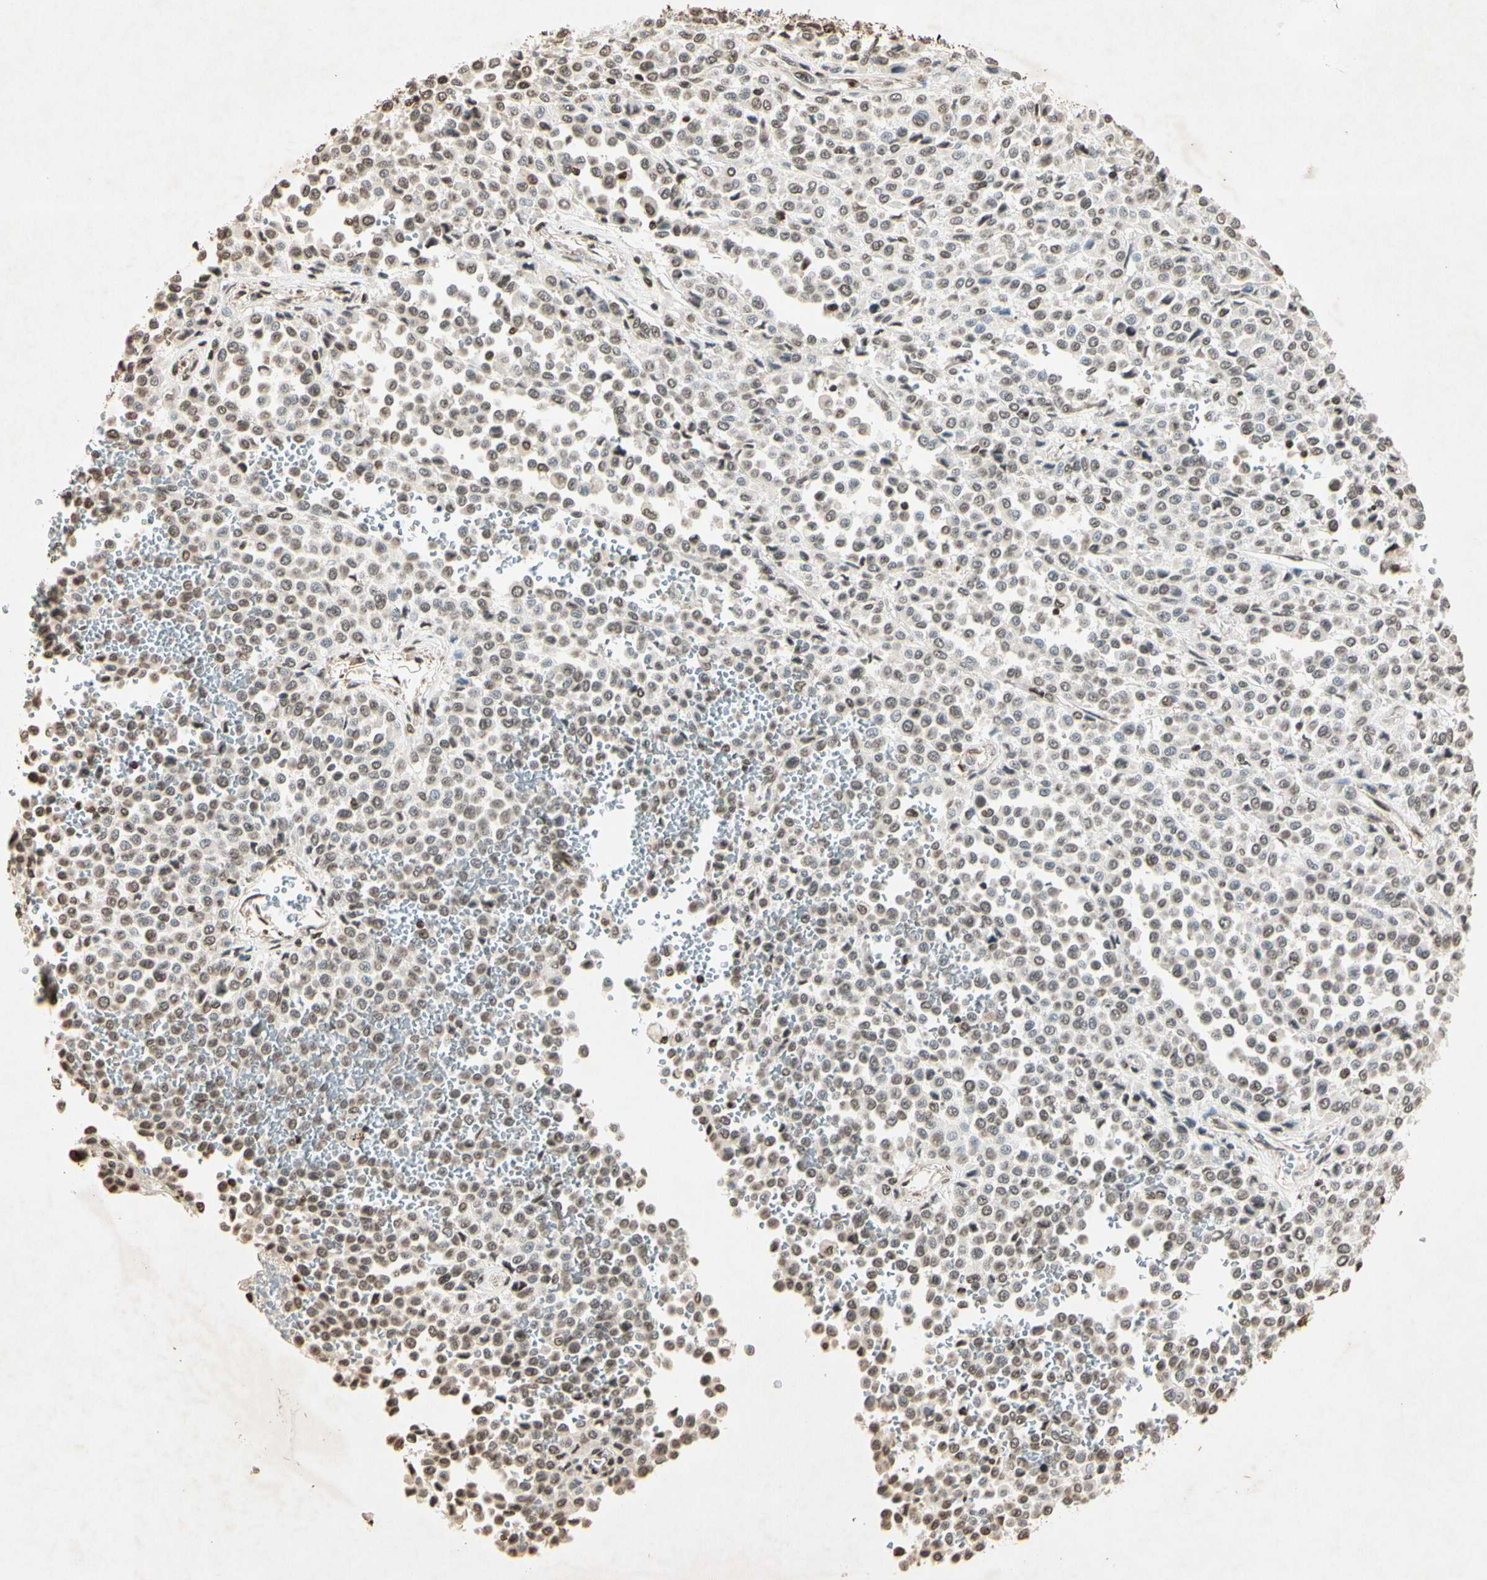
{"staining": {"intensity": "weak", "quantity": "25%-75%", "location": "nuclear"}, "tissue": "melanoma", "cell_type": "Tumor cells", "image_type": "cancer", "snomed": [{"axis": "morphology", "description": "Malignant melanoma, Metastatic site"}, {"axis": "topography", "description": "Pancreas"}], "caption": "The immunohistochemical stain labels weak nuclear staining in tumor cells of melanoma tissue. Ihc stains the protein of interest in brown and the nuclei are stained blue.", "gene": "TOP1", "patient": {"sex": "female", "age": 30}}